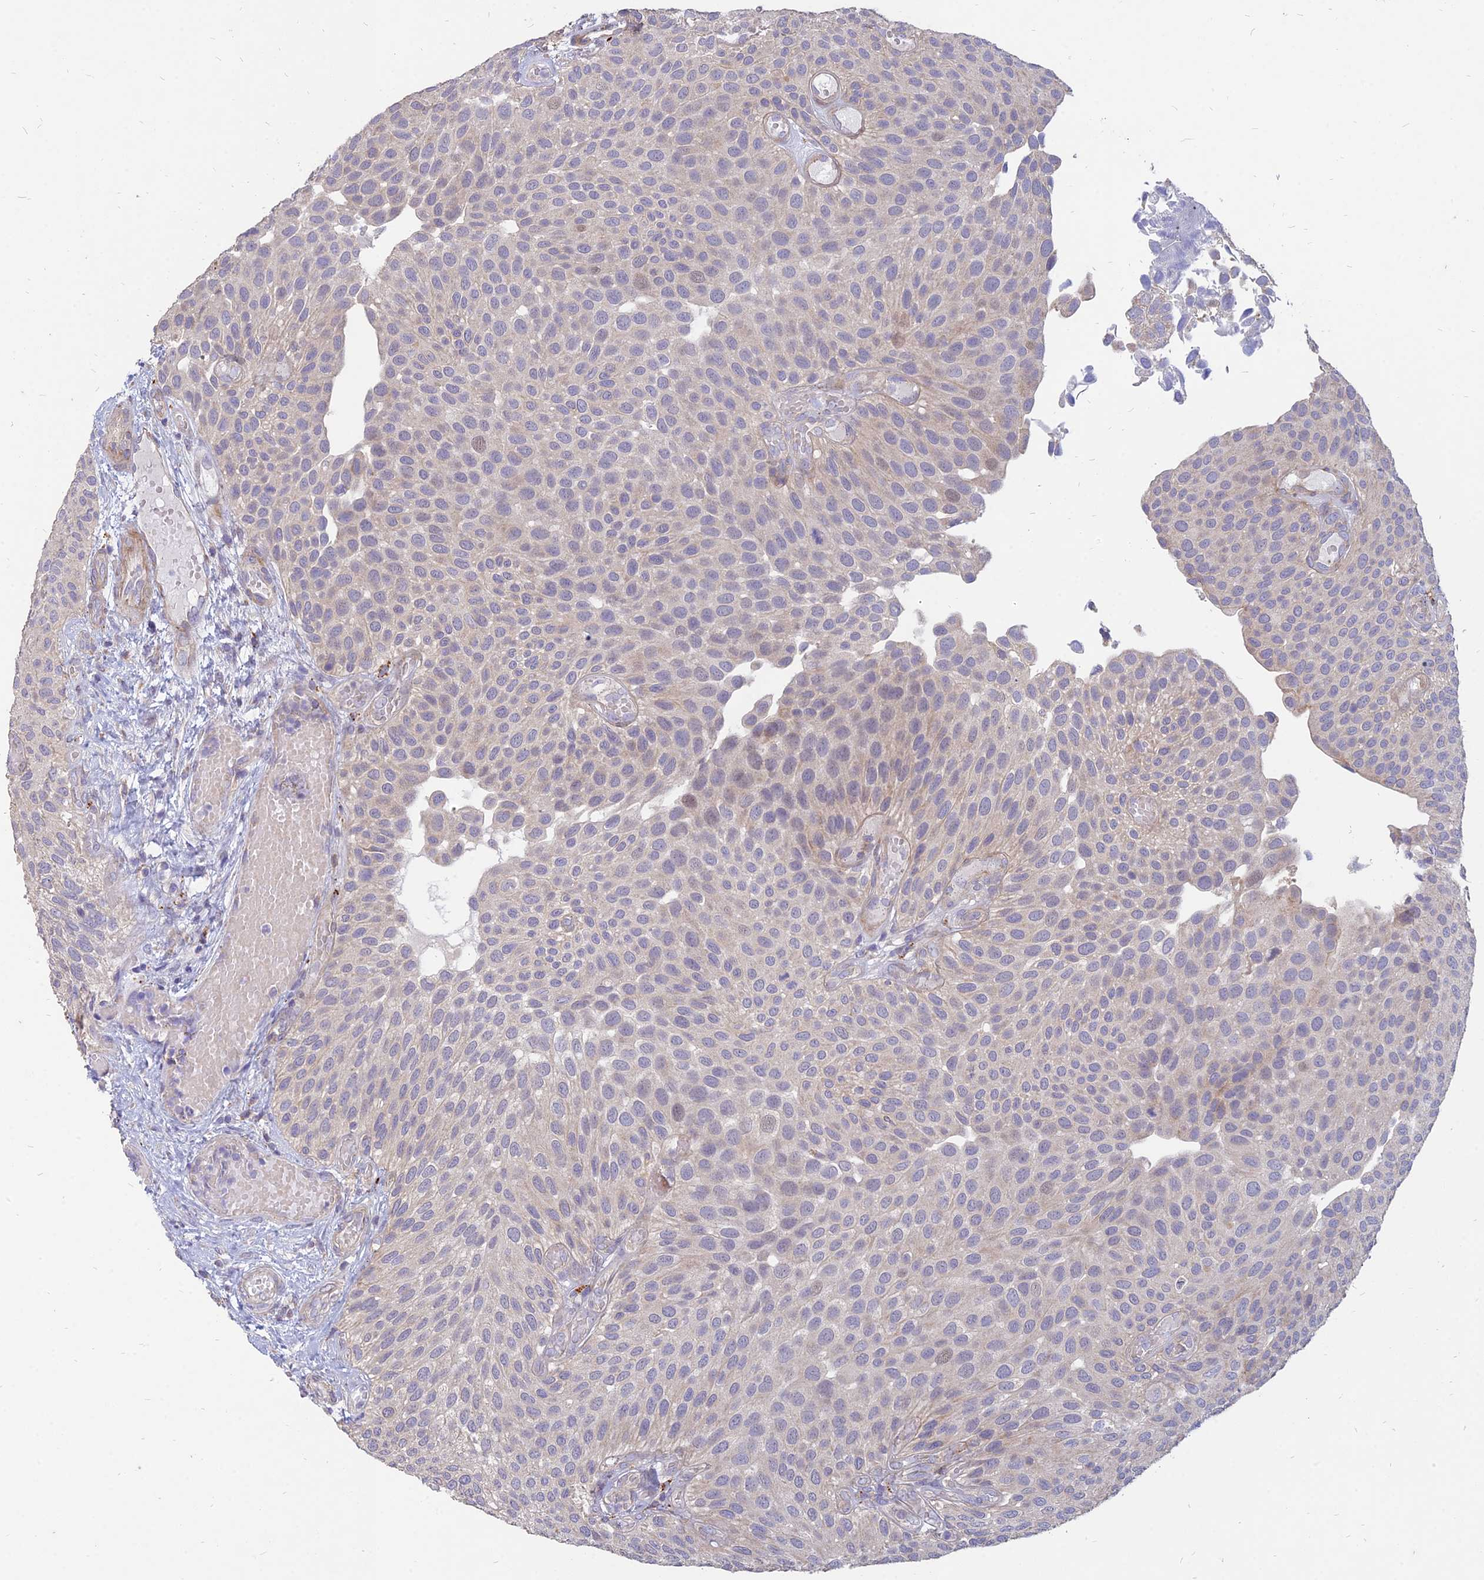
{"staining": {"intensity": "negative", "quantity": "none", "location": "none"}, "tissue": "urothelial cancer", "cell_type": "Tumor cells", "image_type": "cancer", "snomed": [{"axis": "morphology", "description": "Urothelial carcinoma, Low grade"}, {"axis": "topography", "description": "Urinary bladder"}], "caption": "IHC of urothelial carcinoma (low-grade) demonstrates no positivity in tumor cells. (DAB immunohistochemistry visualized using brightfield microscopy, high magnification).", "gene": "ST3GAL6", "patient": {"sex": "male", "age": 89}}